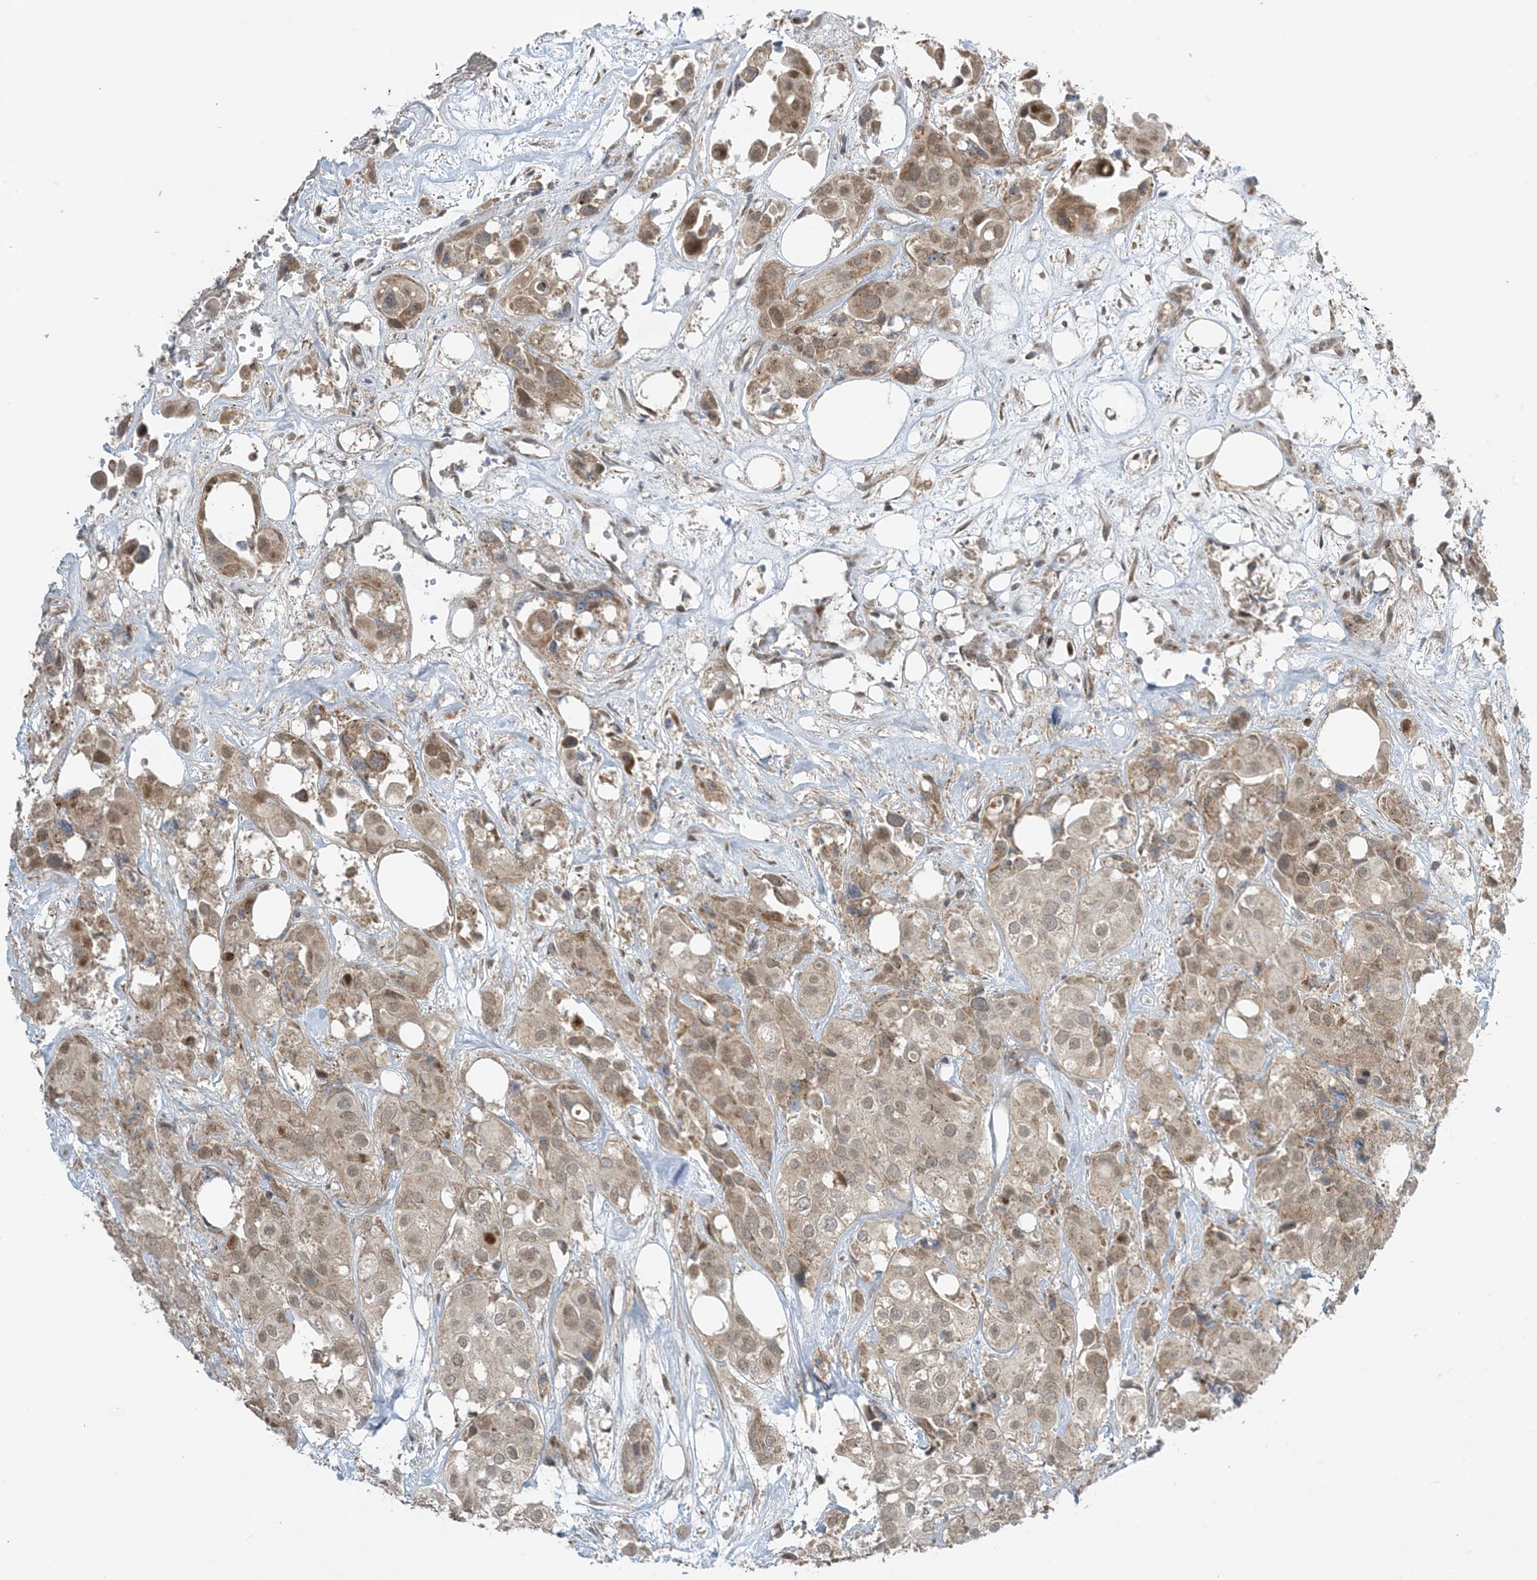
{"staining": {"intensity": "moderate", "quantity": "25%-75%", "location": "cytoplasmic/membranous"}, "tissue": "urothelial cancer", "cell_type": "Tumor cells", "image_type": "cancer", "snomed": [{"axis": "morphology", "description": "Urothelial carcinoma, High grade"}, {"axis": "topography", "description": "Urinary bladder"}], "caption": "DAB (3,3'-diaminobenzidine) immunohistochemical staining of urothelial cancer reveals moderate cytoplasmic/membranous protein staining in approximately 25%-75% of tumor cells. (Stains: DAB in brown, nuclei in blue, Microscopy: brightfield microscopy at high magnification).", "gene": "PHLDB2", "patient": {"sex": "male", "age": 64}}